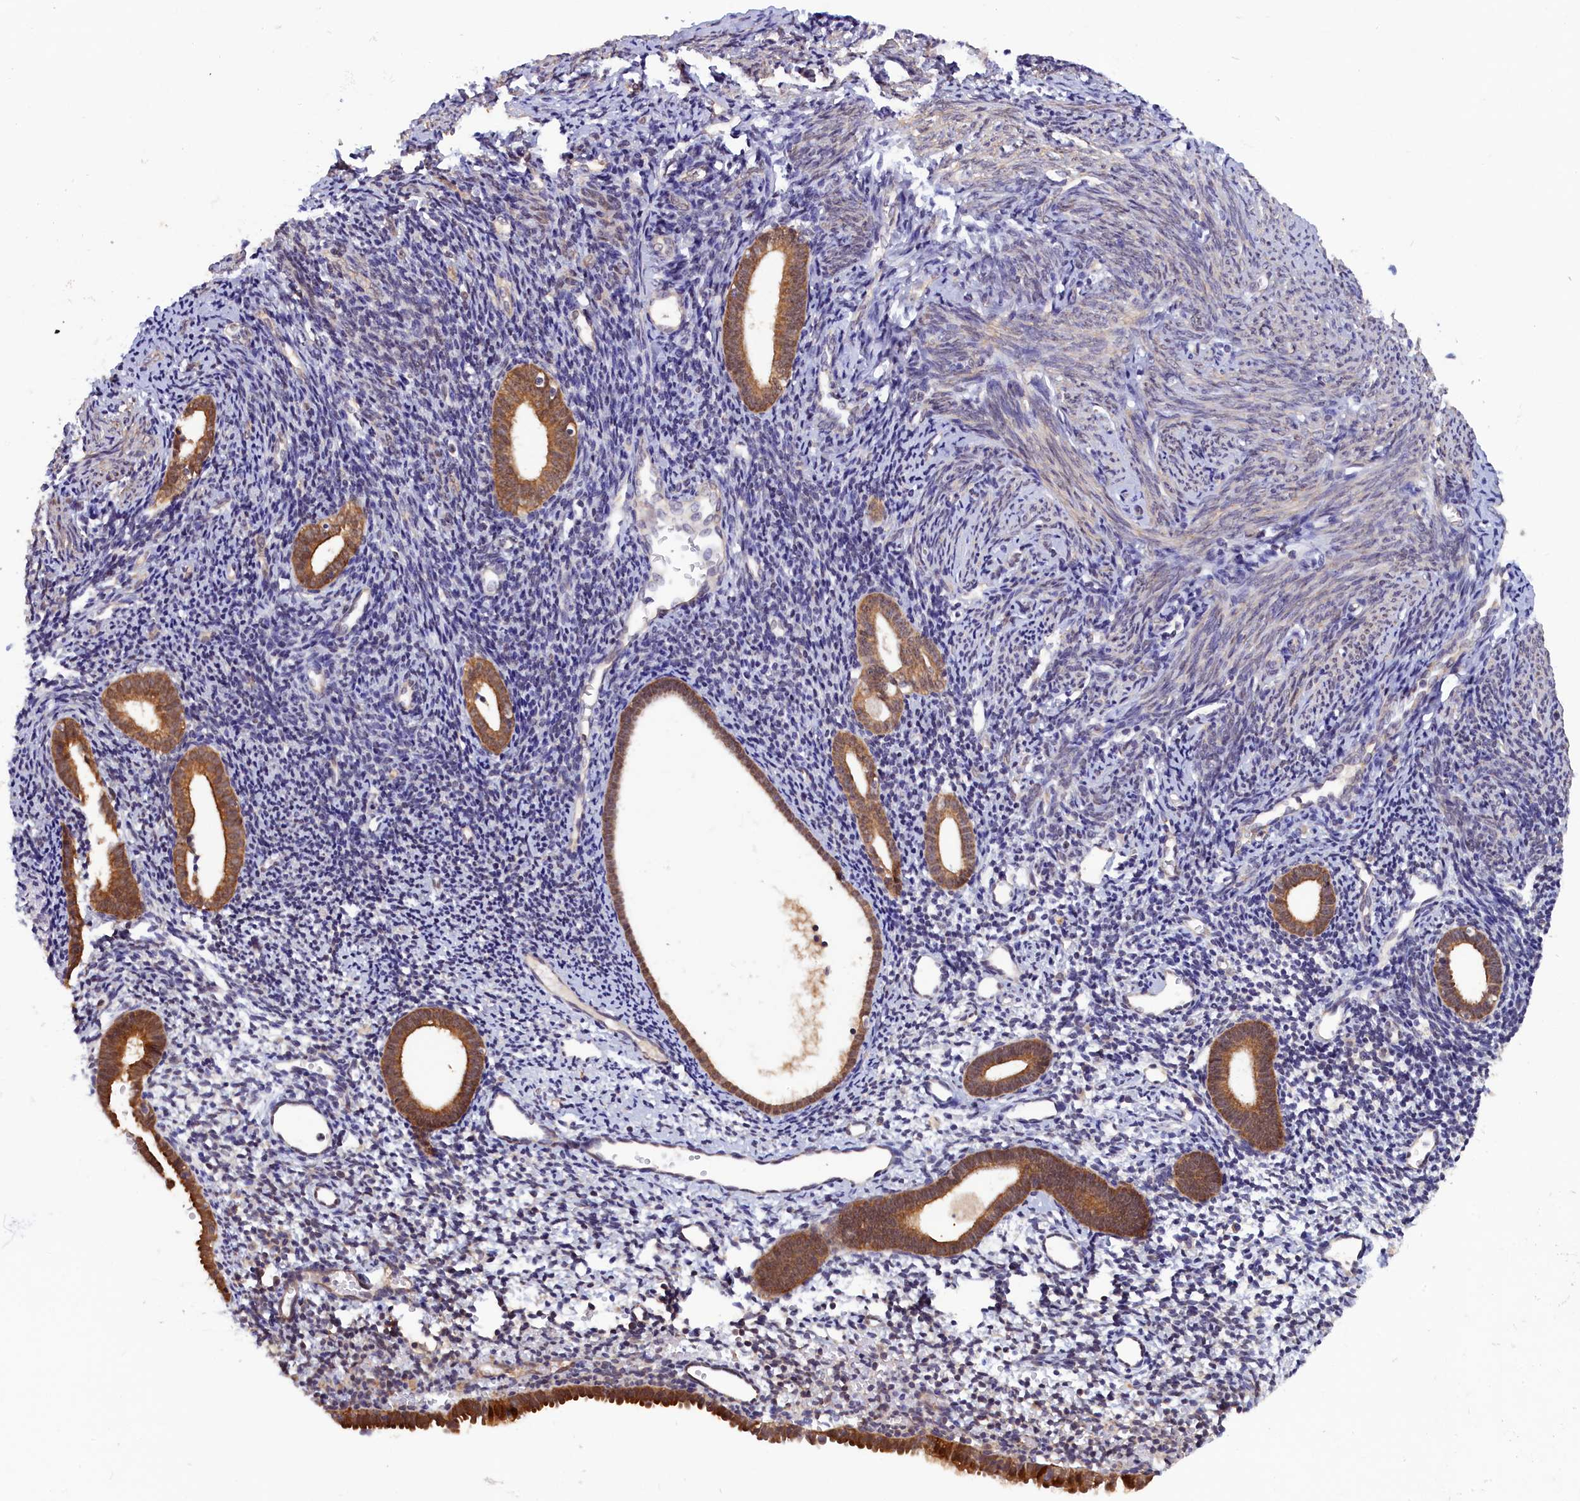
{"staining": {"intensity": "negative", "quantity": "none", "location": "none"}, "tissue": "endometrium", "cell_type": "Cells in endometrial stroma", "image_type": "normal", "snomed": [{"axis": "morphology", "description": "Normal tissue, NOS"}, {"axis": "topography", "description": "Endometrium"}], "caption": "IHC histopathology image of unremarkable endometrium: human endometrium stained with DAB shows no significant protein staining in cells in endometrial stroma. (DAB immunohistochemistry visualized using brightfield microscopy, high magnification).", "gene": "JPT2", "patient": {"sex": "female", "age": 56}}